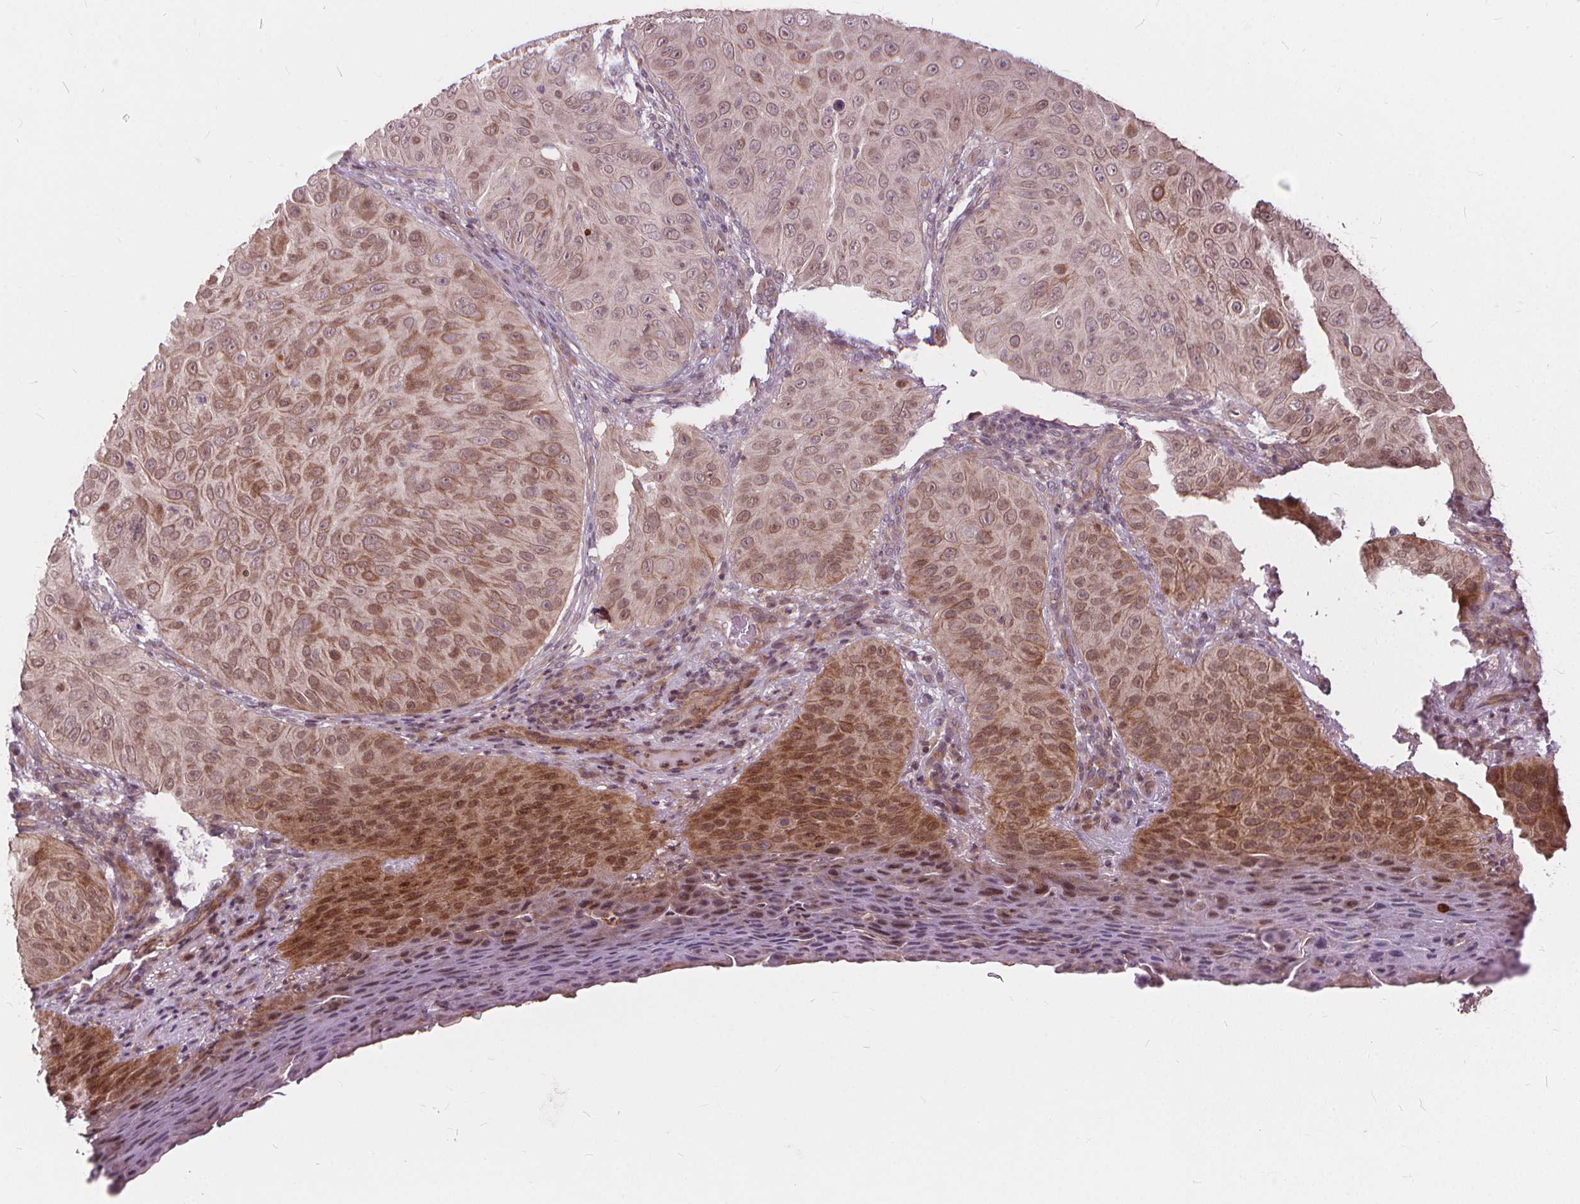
{"staining": {"intensity": "moderate", "quantity": "25%-75%", "location": "cytoplasmic/membranous"}, "tissue": "skin cancer", "cell_type": "Tumor cells", "image_type": "cancer", "snomed": [{"axis": "morphology", "description": "Squamous cell carcinoma, NOS"}, {"axis": "topography", "description": "Skin"}], "caption": "Immunohistochemistry (IHC) histopathology image of neoplastic tissue: human skin squamous cell carcinoma stained using IHC reveals medium levels of moderate protein expression localized specifically in the cytoplasmic/membranous of tumor cells, appearing as a cytoplasmic/membranous brown color.", "gene": "INPP5E", "patient": {"sex": "male", "age": 82}}